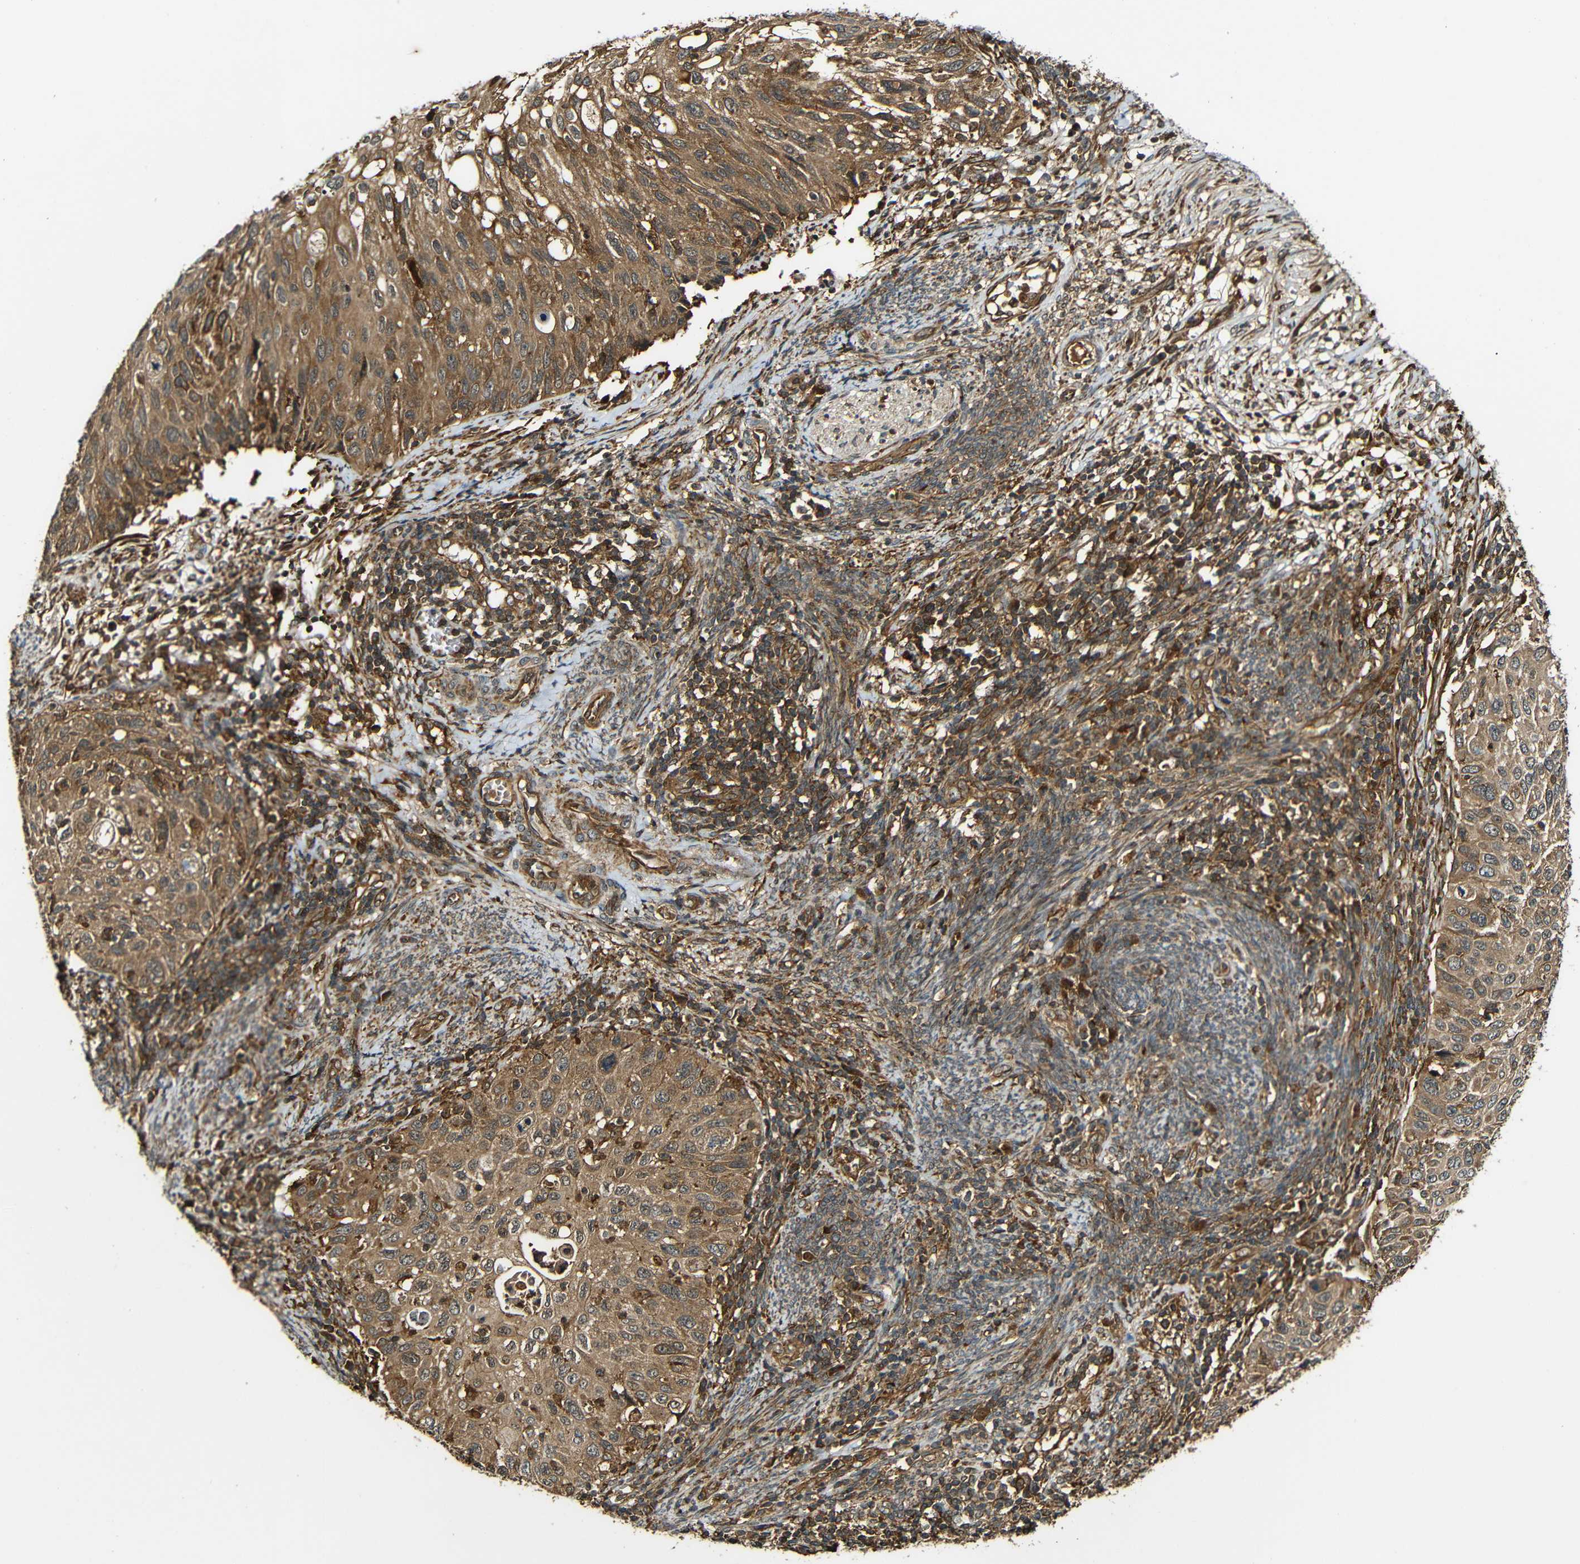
{"staining": {"intensity": "moderate", "quantity": ">75%", "location": "cytoplasmic/membranous"}, "tissue": "cervical cancer", "cell_type": "Tumor cells", "image_type": "cancer", "snomed": [{"axis": "morphology", "description": "Squamous cell carcinoma, NOS"}, {"axis": "topography", "description": "Cervix"}], "caption": "The immunohistochemical stain highlights moderate cytoplasmic/membranous positivity in tumor cells of cervical cancer (squamous cell carcinoma) tissue.", "gene": "CASP8", "patient": {"sex": "female", "age": 70}}